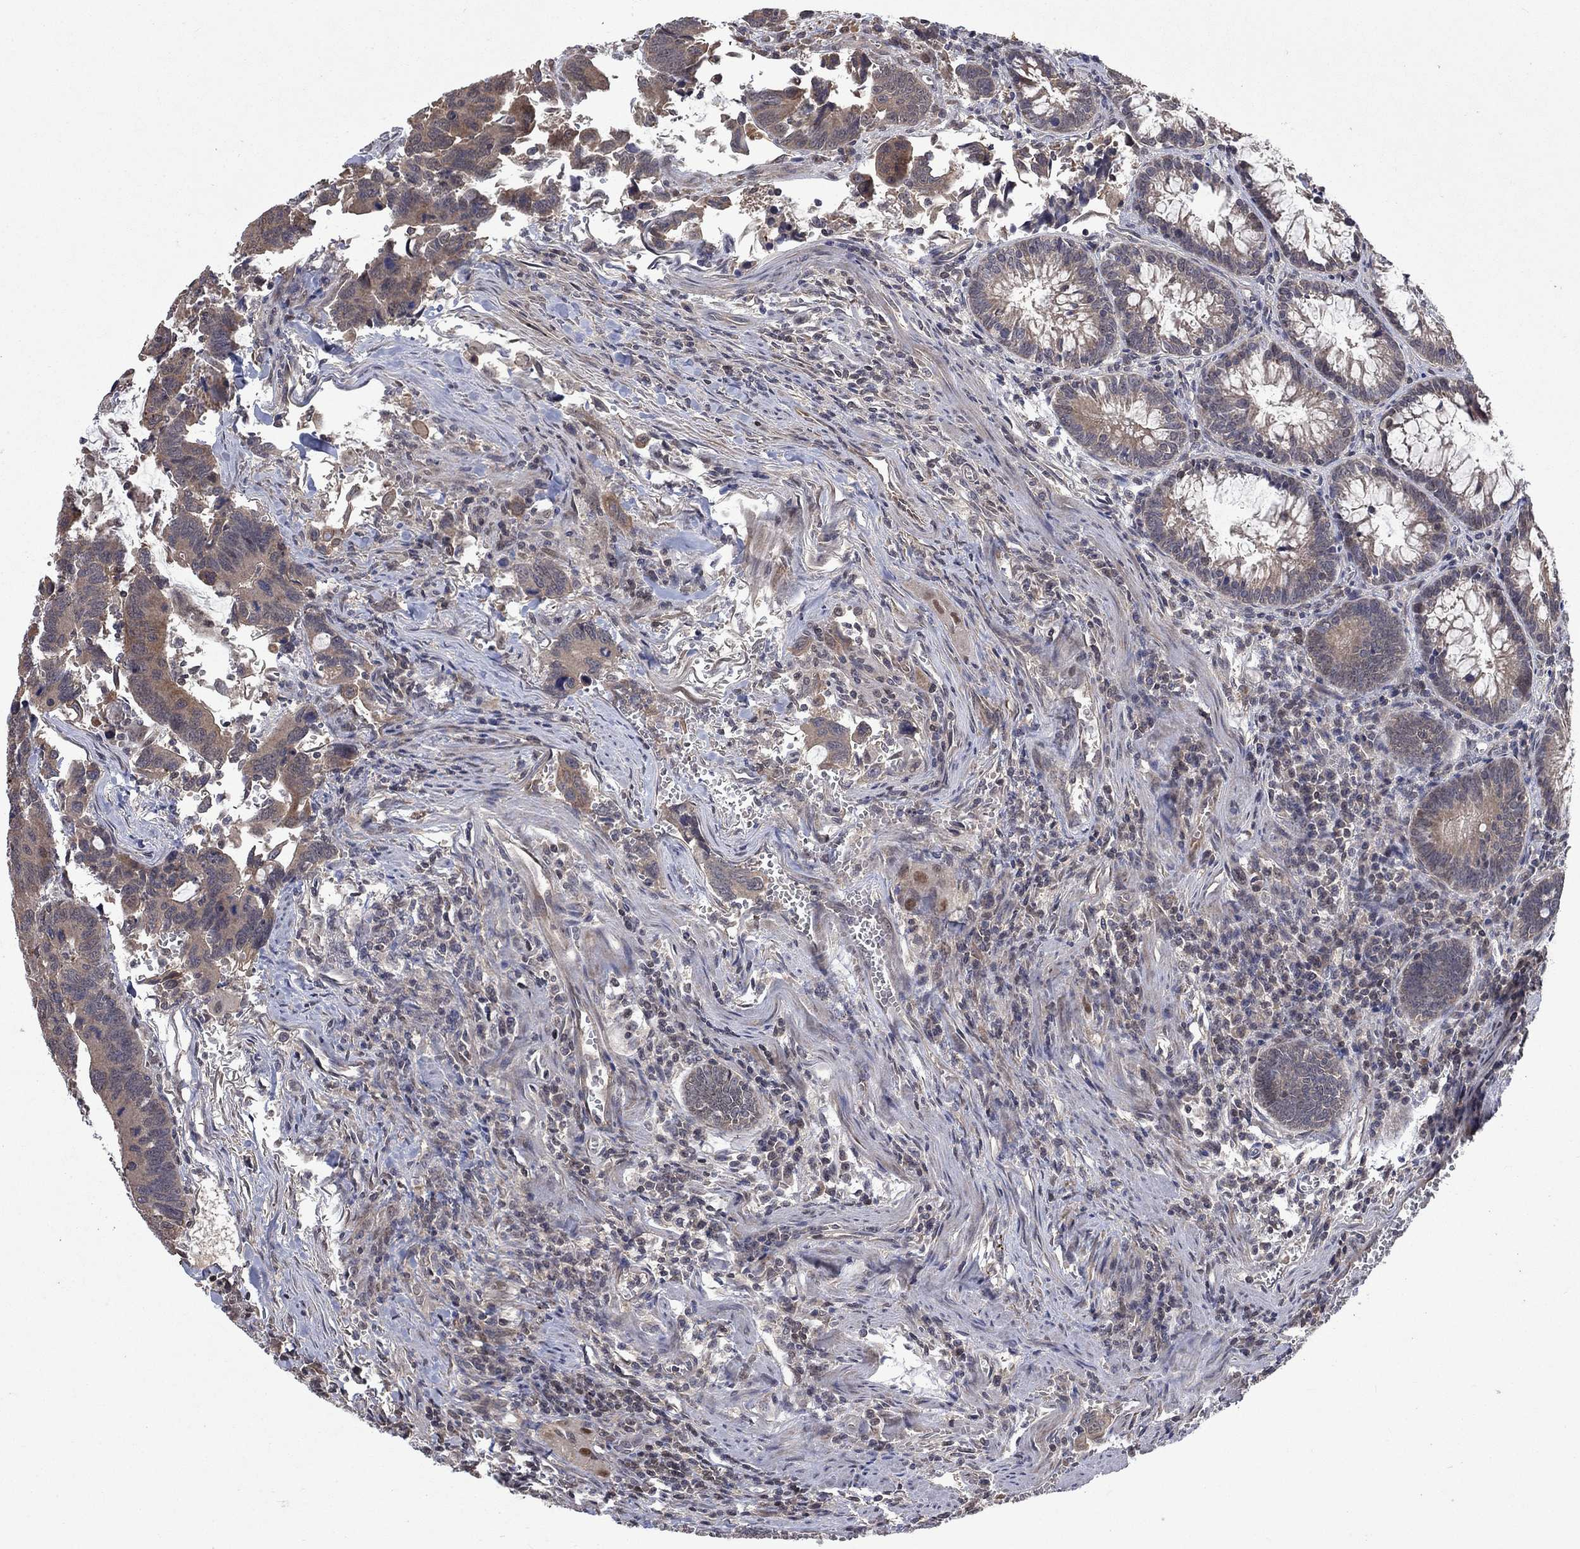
{"staining": {"intensity": "moderate", "quantity": "25%-75%", "location": "cytoplasmic/membranous"}, "tissue": "colorectal cancer", "cell_type": "Tumor cells", "image_type": "cancer", "snomed": [{"axis": "morphology", "description": "Adenocarcinoma, NOS"}, {"axis": "topography", "description": "Rectum"}], "caption": "Human adenocarcinoma (colorectal) stained with a brown dye exhibits moderate cytoplasmic/membranous positive positivity in about 25%-75% of tumor cells.", "gene": "IAH1", "patient": {"sex": "male", "age": 67}}